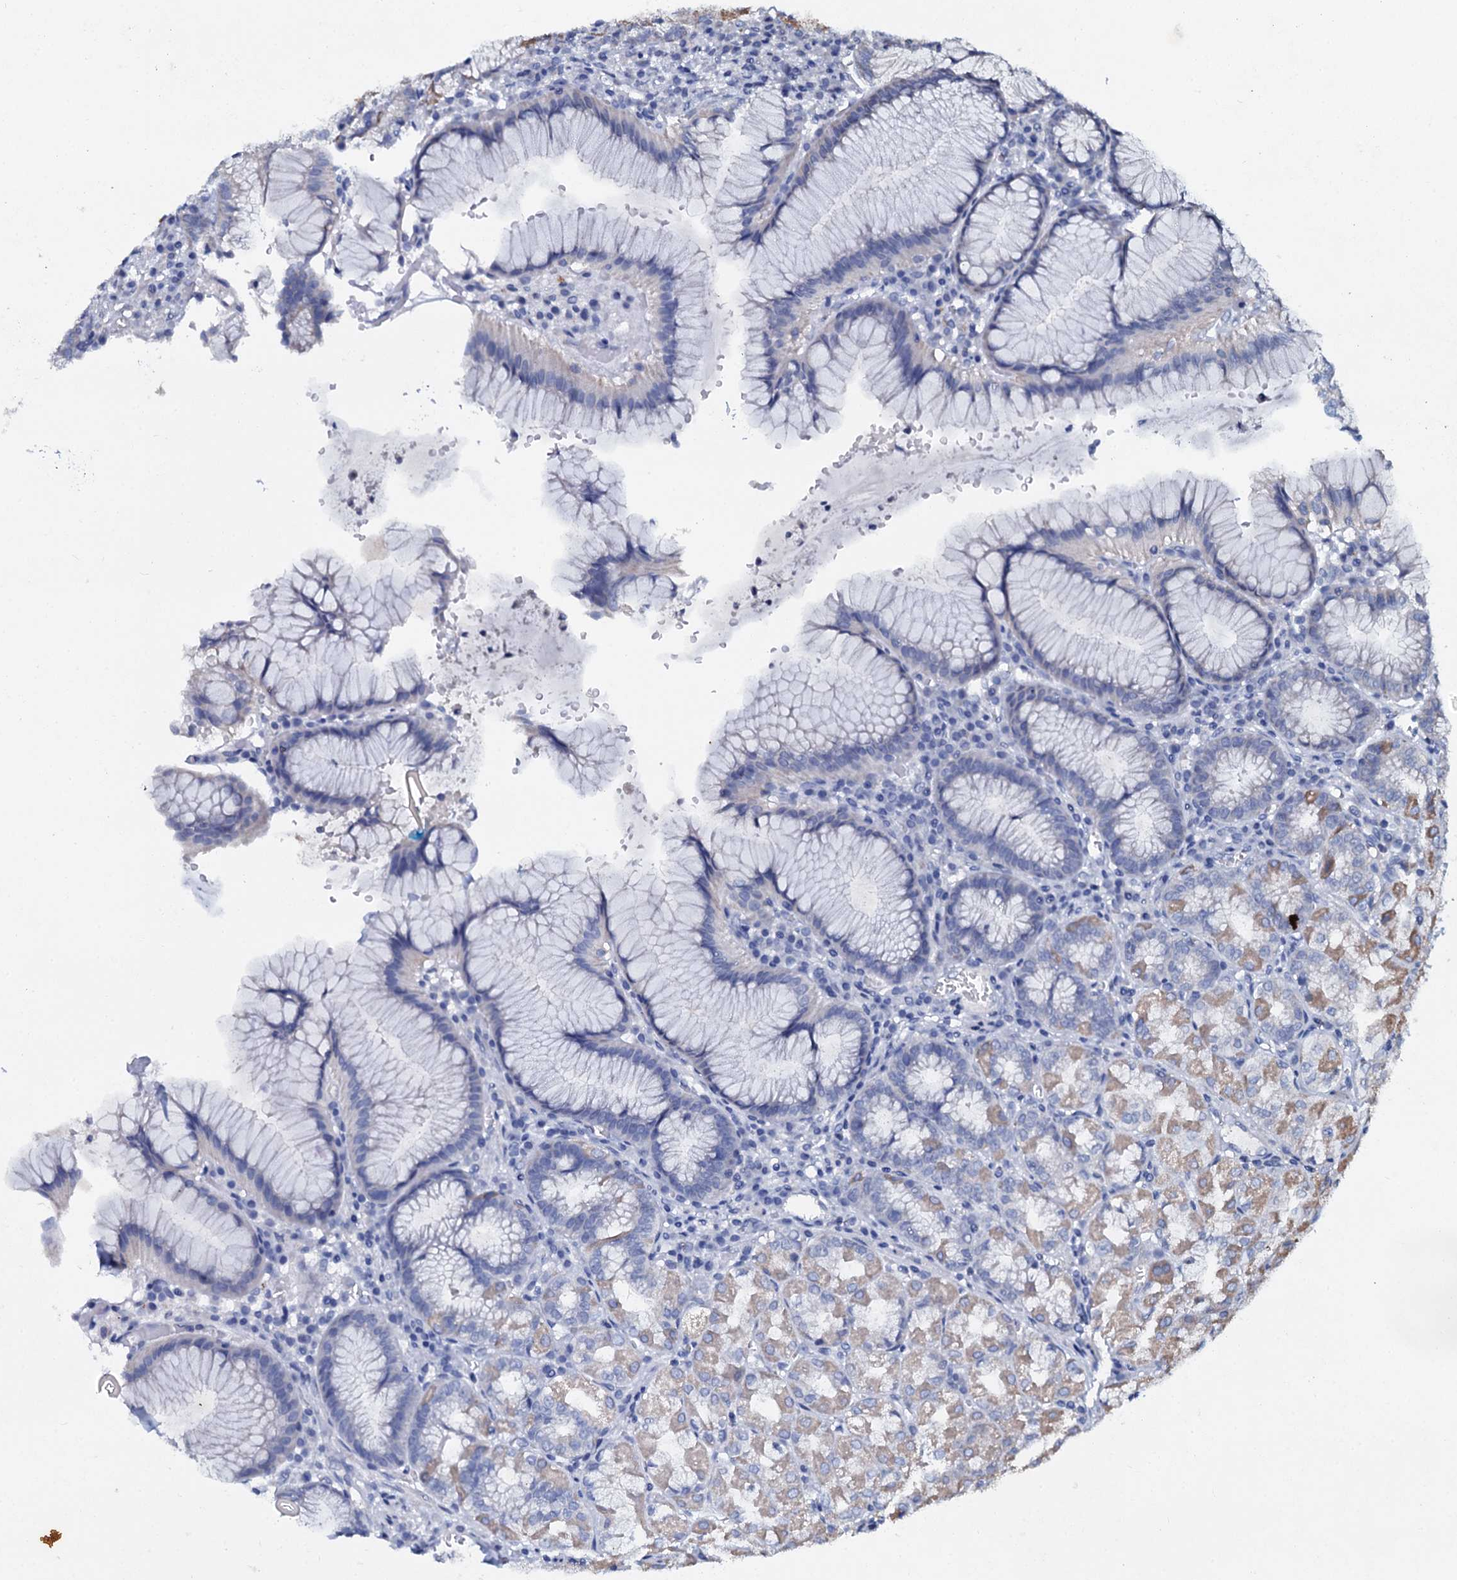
{"staining": {"intensity": "weak", "quantity": "25%-75%", "location": "cytoplasmic/membranous"}, "tissue": "stomach", "cell_type": "Glandular cells", "image_type": "normal", "snomed": [{"axis": "morphology", "description": "Normal tissue, NOS"}, {"axis": "topography", "description": "Stomach"}], "caption": "Immunohistochemical staining of benign human stomach reveals weak cytoplasmic/membranous protein expression in about 25%-75% of glandular cells. Ihc stains the protein of interest in brown and the nuclei are stained blue.", "gene": "SLC37A4", "patient": {"sex": "male", "age": 55}}